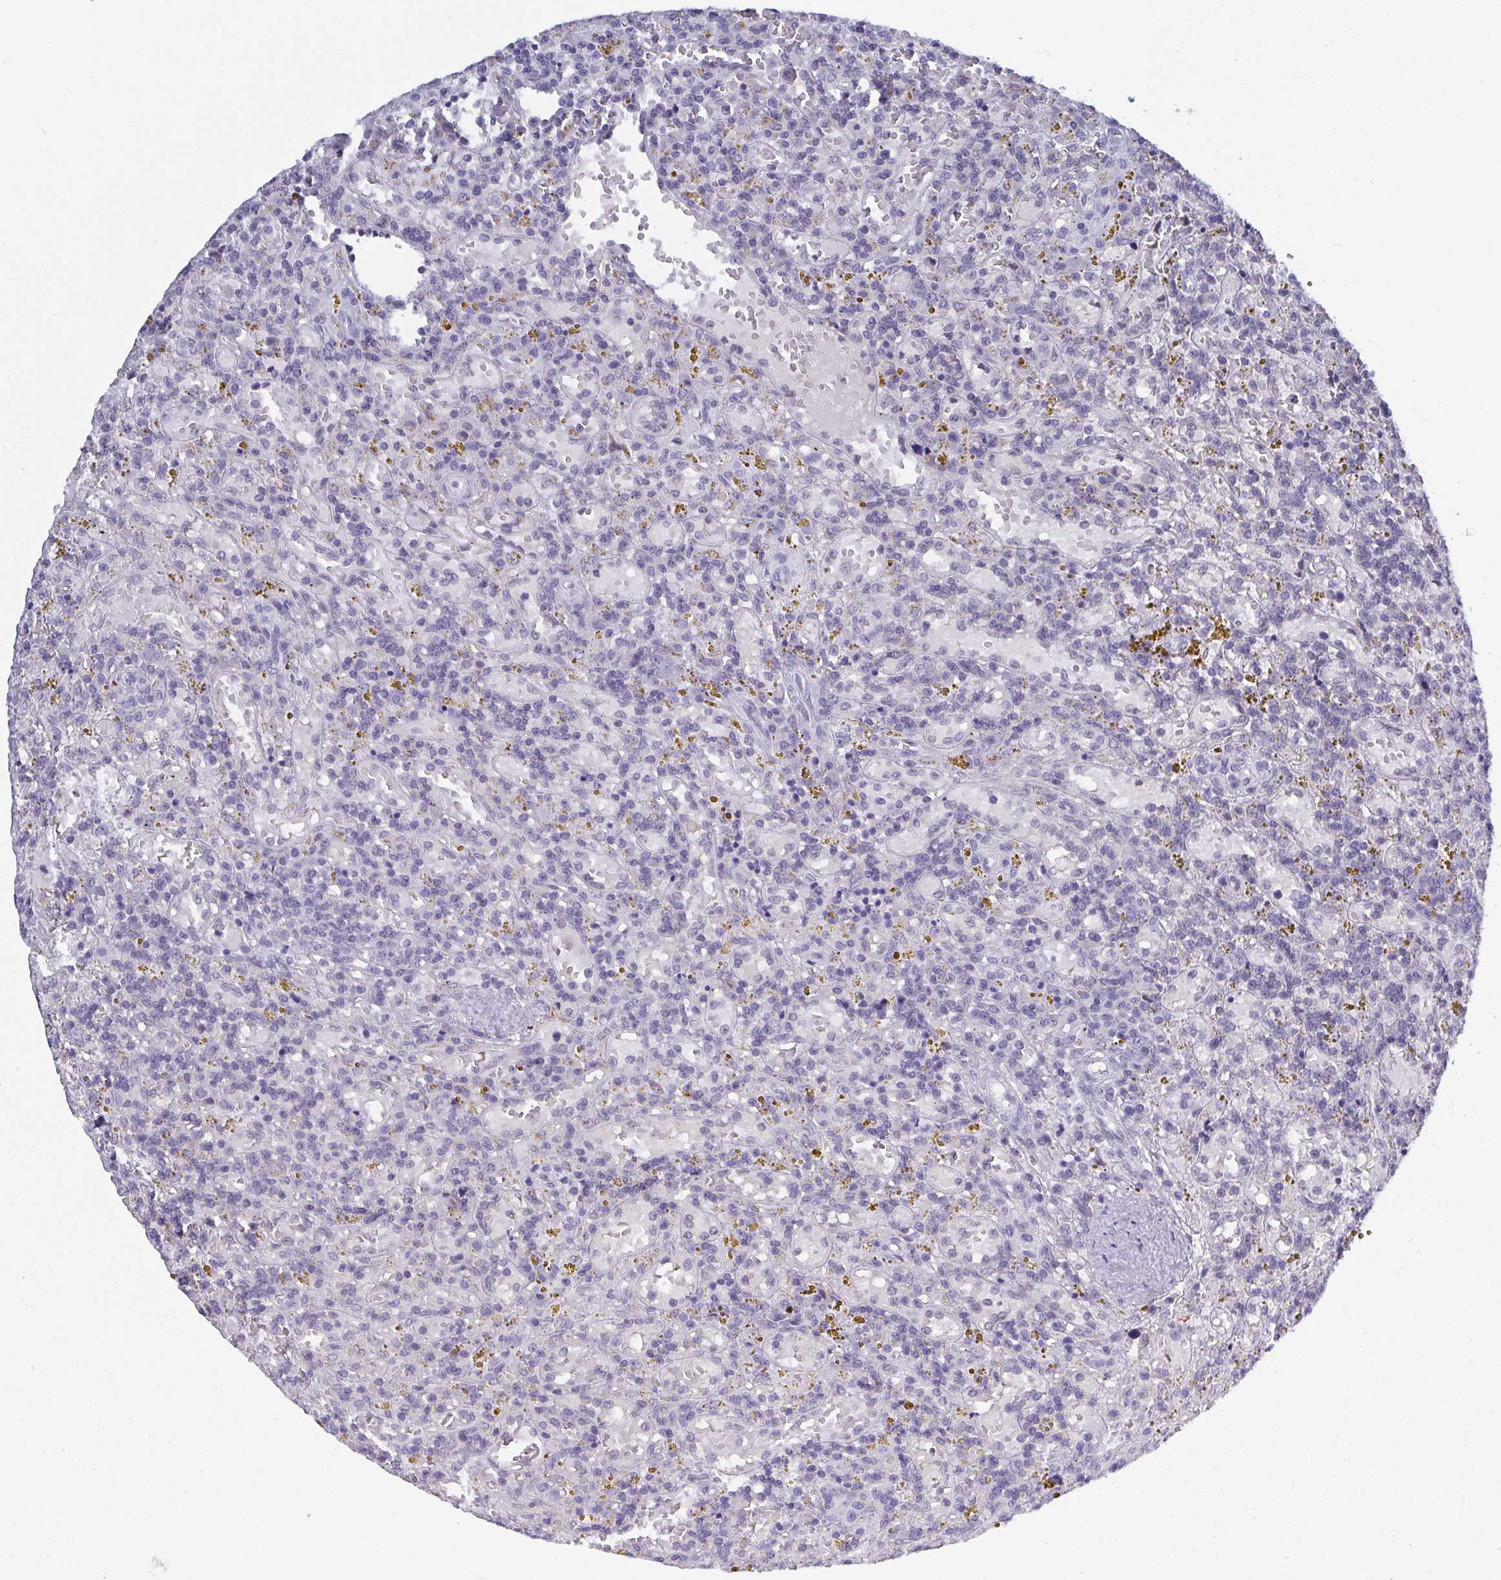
{"staining": {"intensity": "negative", "quantity": "none", "location": "none"}, "tissue": "lymphoma", "cell_type": "Tumor cells", "image_type": "cancer", "snomed": [{"axis": "morphology", "description": "Malignant lymphoma, non-Hodgkin's type, Low grade"}, {"axis": "topography", "description": "Spleen"}], "caption": "A high-resolution image shows immunohistochemistry (IHC) staining of malignant lymphoma, non-Hodgkin's type (low-grade), which exhibits no significant positivity in tumor cells.", "gene": "BMAL2", "patient": {"sex": "female", "age": 65}}